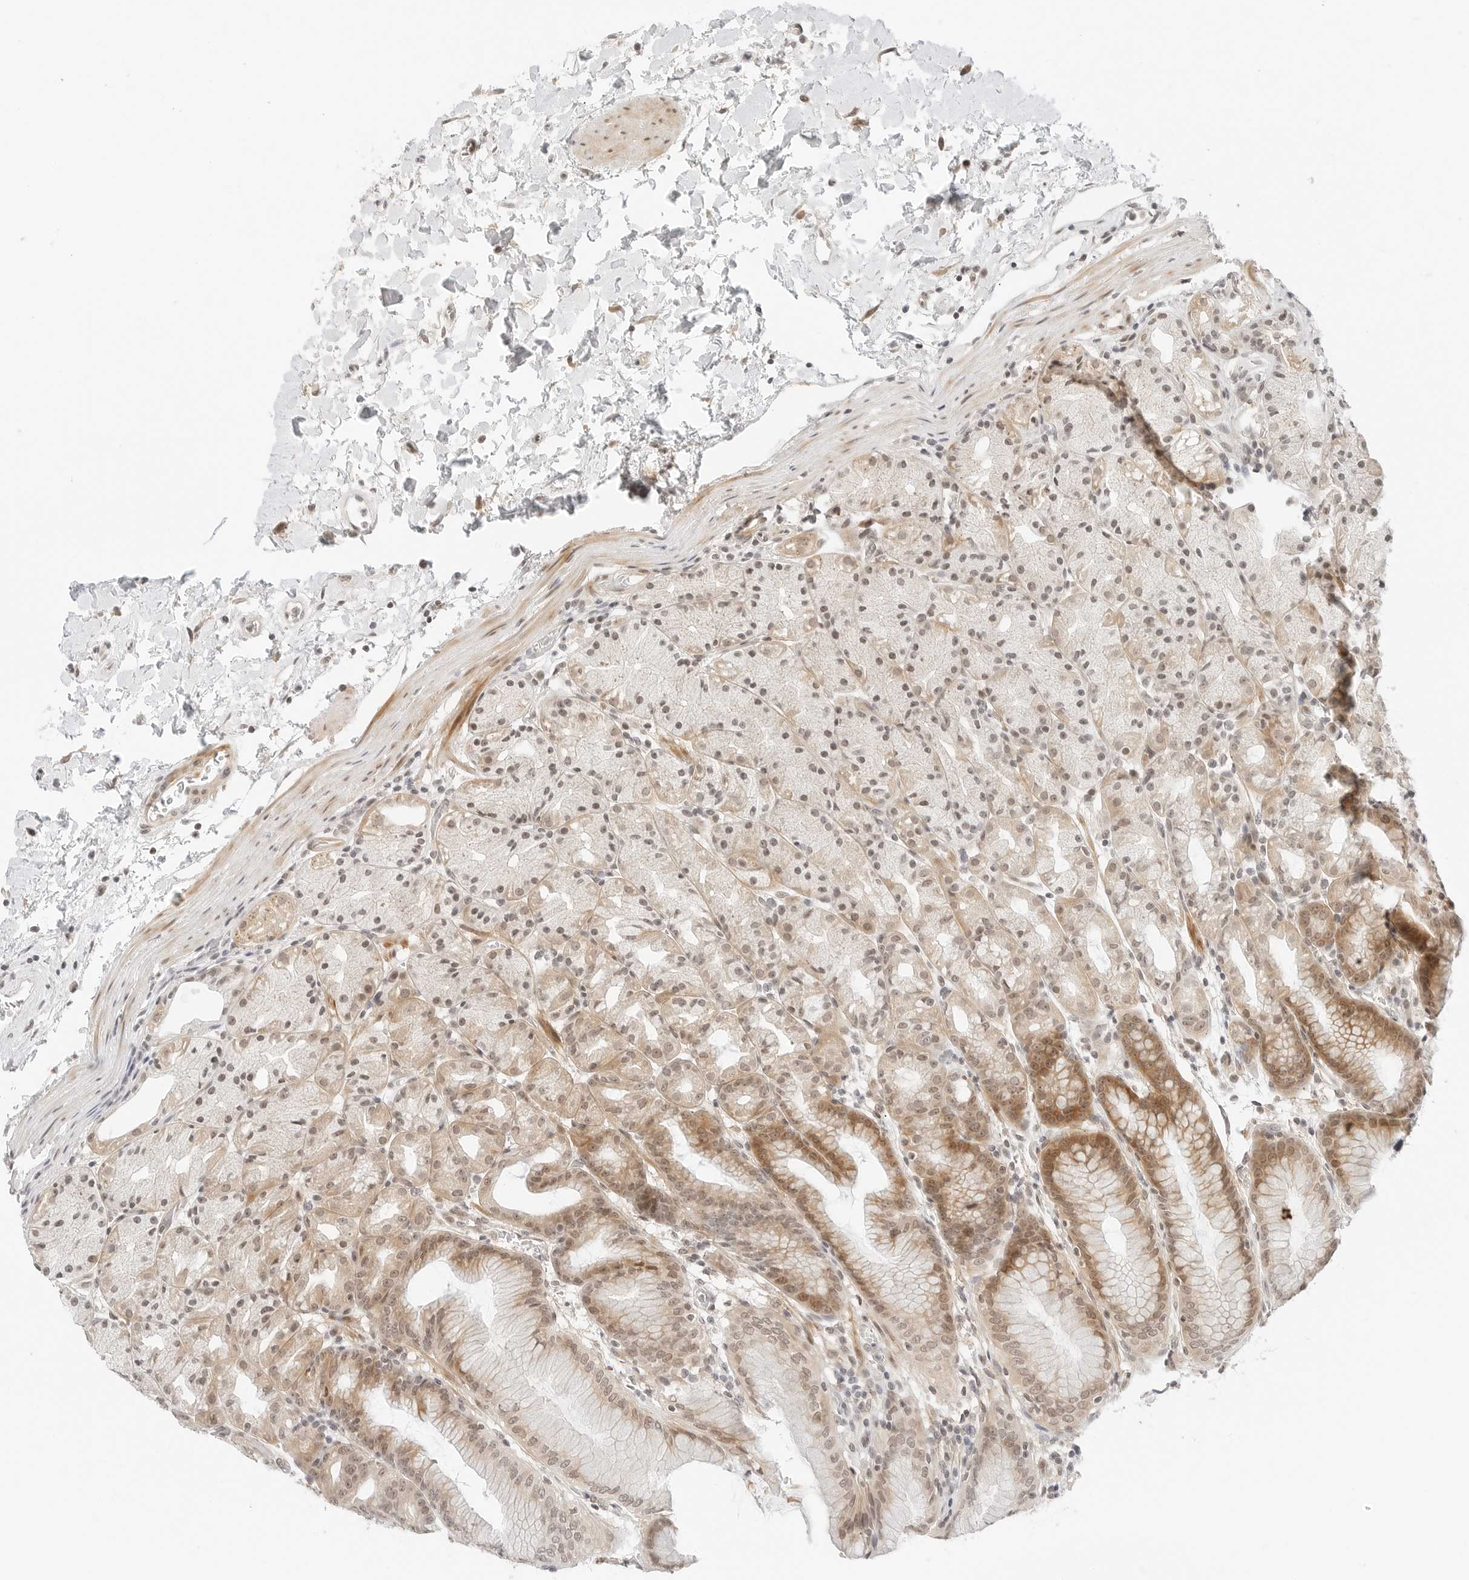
{"staining": {"intensity": "moderate", "quantity": ">75%", "location": "cytoplasmic/membranous,nuclear"}, "tissue": "stomach", "cell_type": "Glandular cells", "image_type": "normal", "snomed": [{"axis": "morphology", "description": "Normal tissue, NOS"}, {"axis": "topography", "description": "Stomach, upper"}], "caption": "This photomicrograph reveals IHC staining of unremarkable stomach, with medium moderate cytoplasmic/membranous,nuclear expression in approximately >75% of glandular cells.", "gene": "NEO1", "patient": {"sex": "male", "age": 48}}